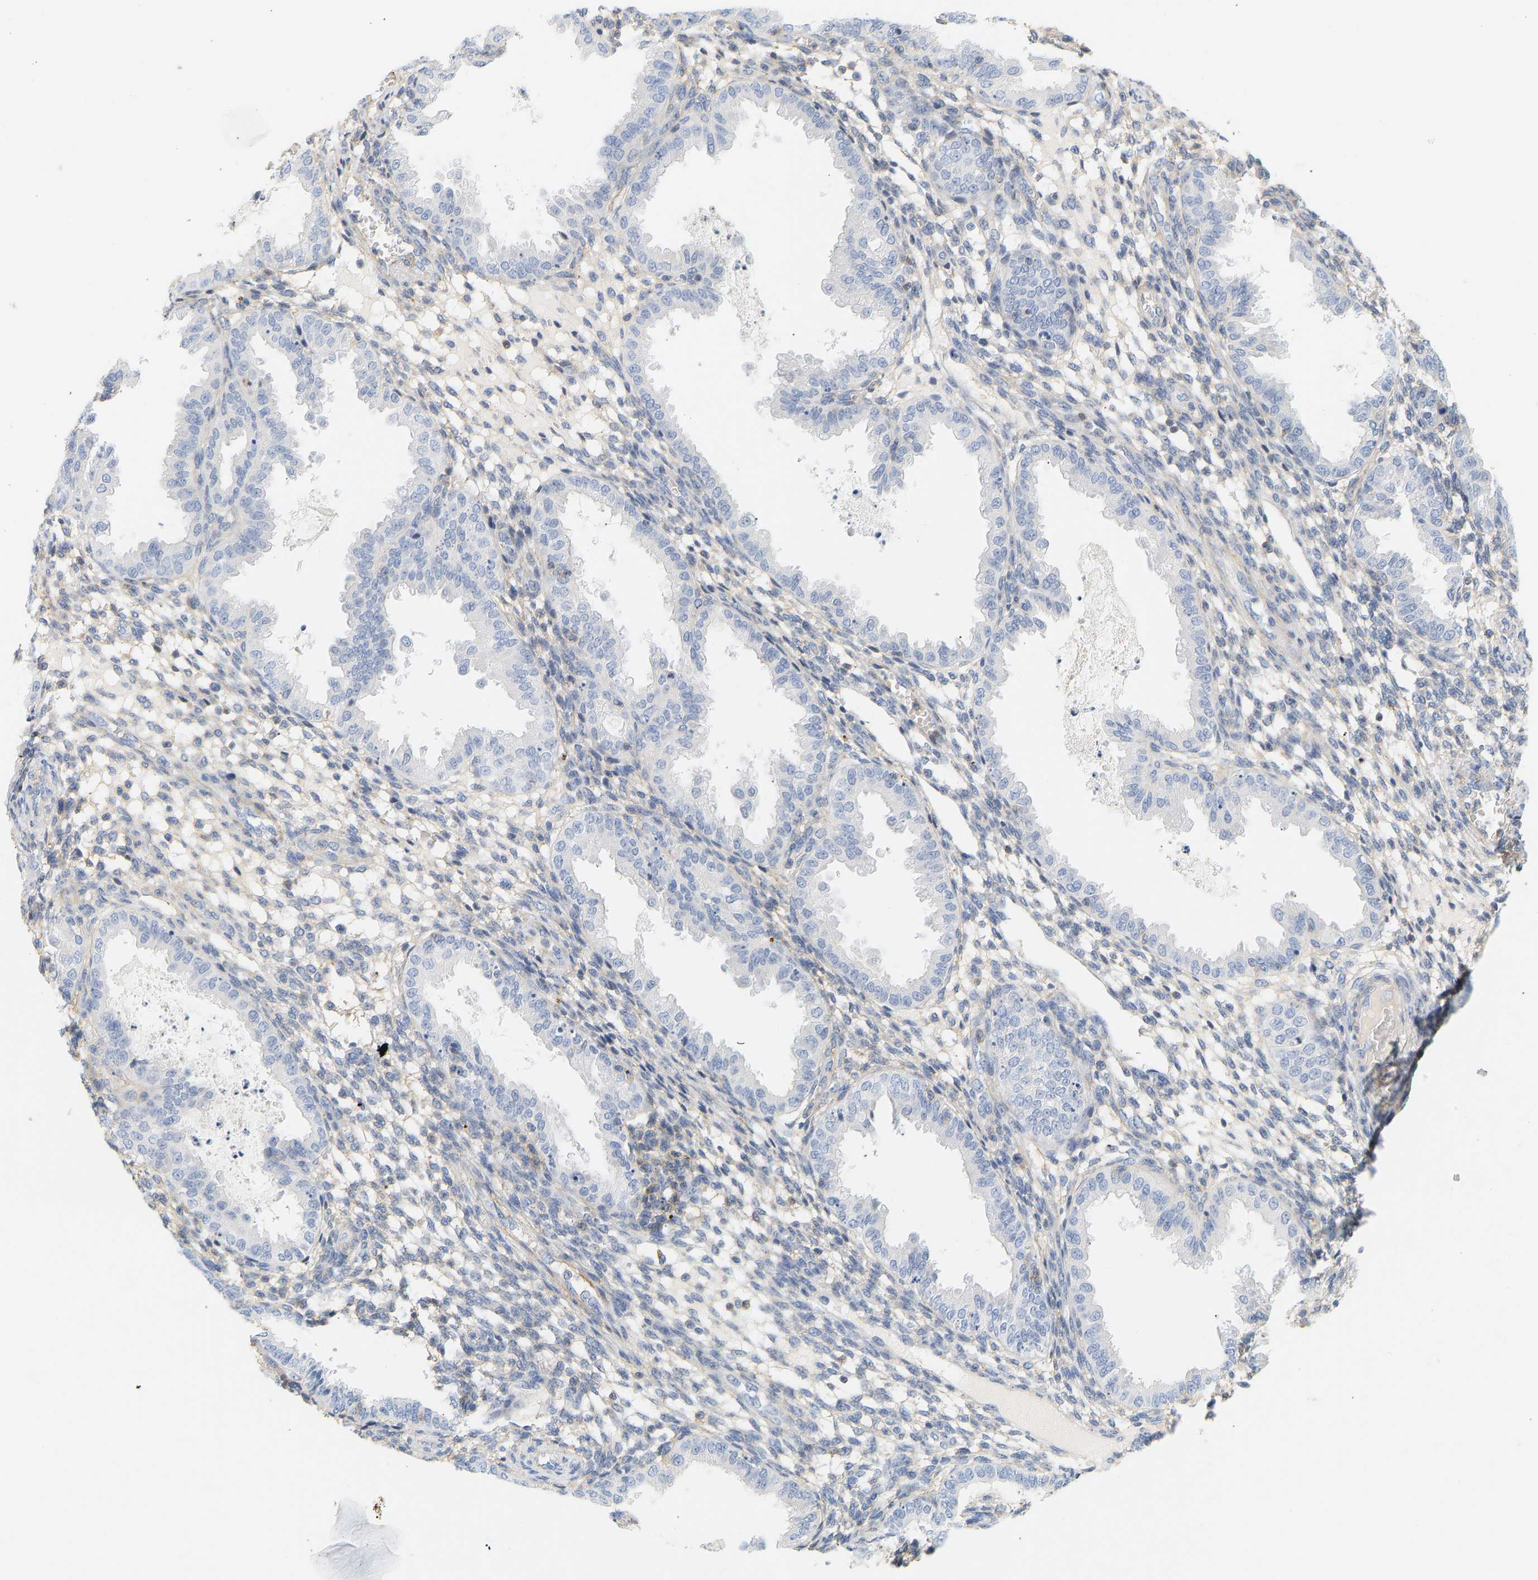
{"staining": {"intensity": "weak", "quantity": "25%-75%", "location": "cytoplasmic/membranous"}, "tissue": "endometrium", "cell_type": "Cells in endometrial stroma", "image_type": "normal", "snomed": [{"axis": "morphology", "description": "Normal tissue, NOS"}, {"axis": "topography", "description": "Endometrium"}], "caption": "Endometrium stained for a protein demonstrates weak cytoplasmic/membranous positivity in cells in endometrial stroma. (DAB = brown stain, brightfield microscopy at high magnification).", "gene": "BVES", "patient": {"sex": "female", "age": 33}}